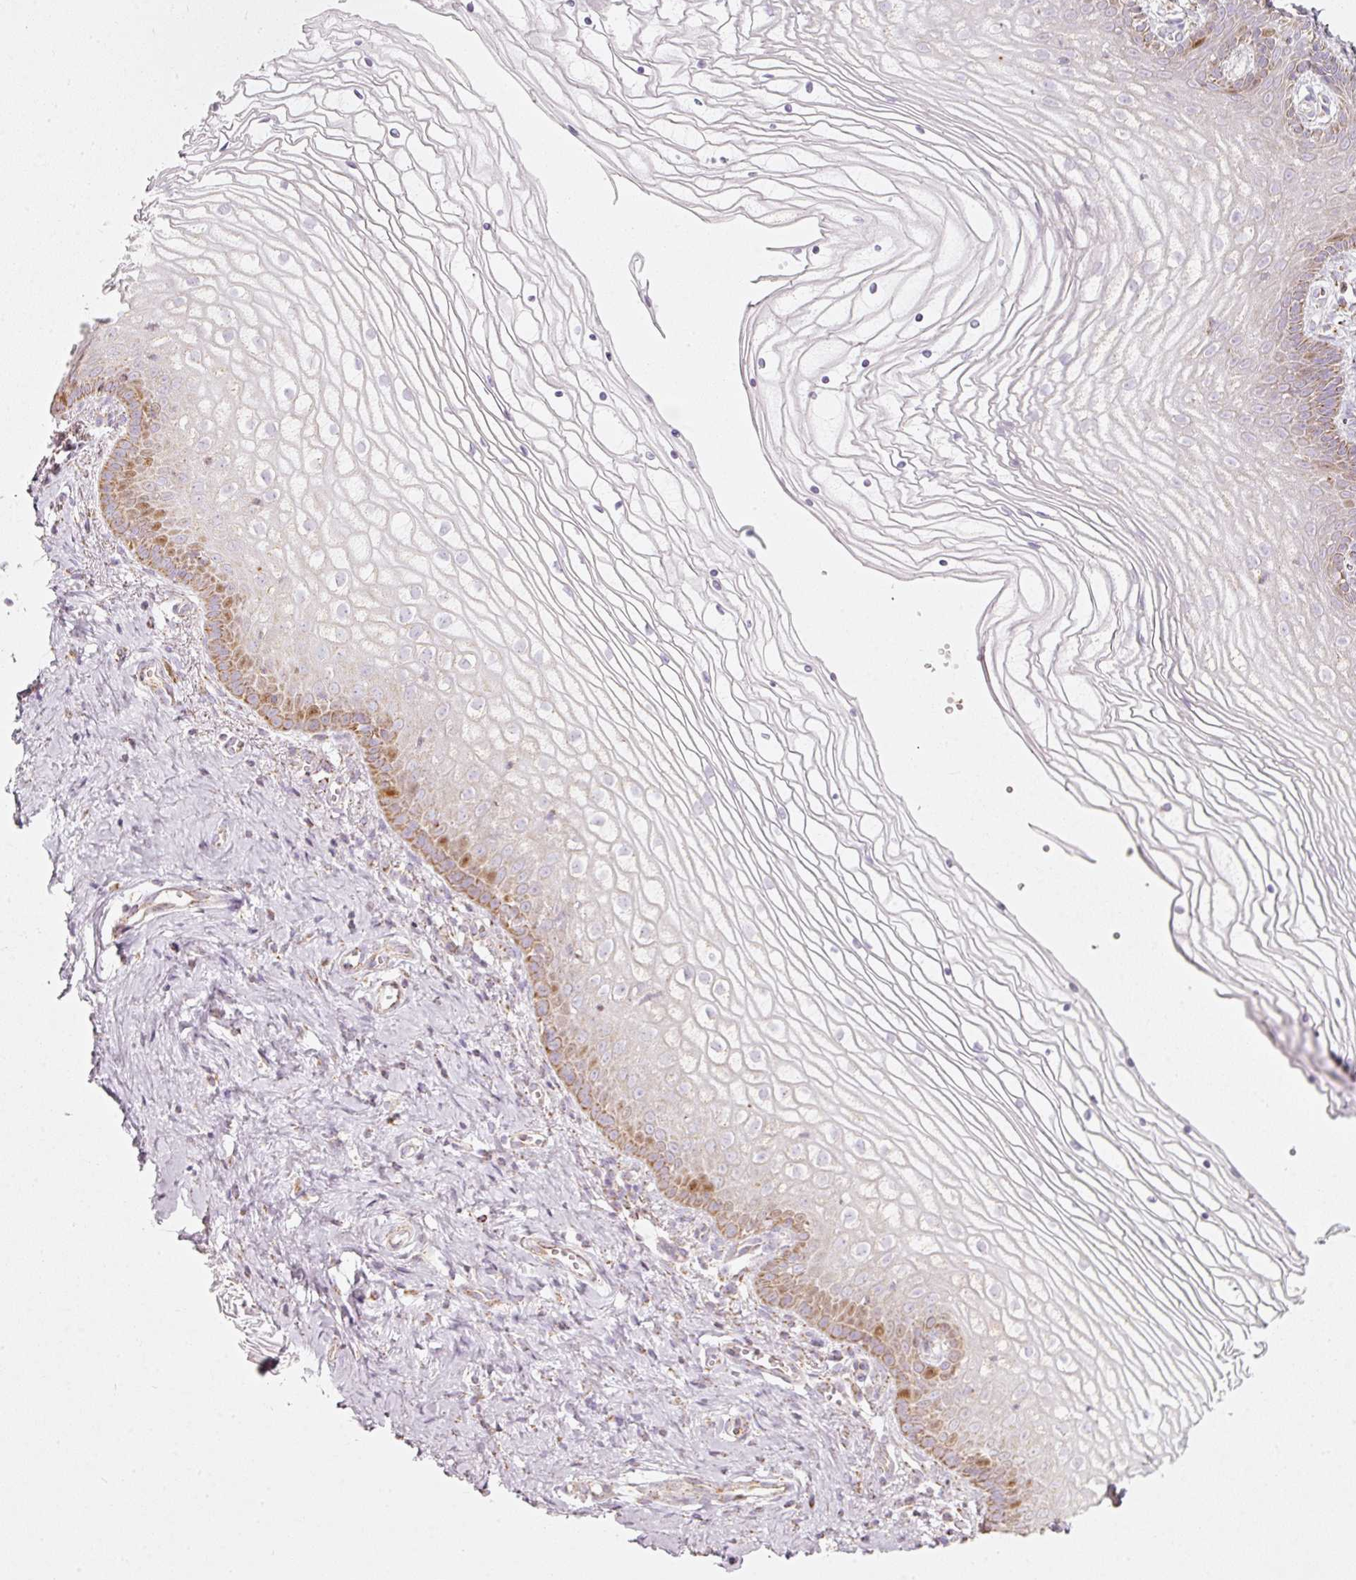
{"staining": {"intensity": "moderate", "quantity": "25%-75%", "location": "cytoplasmic/membranous,nuclear"}, "tissue": "vagina", "cell_type": "Squamous epithelial cells", "image_type": "normal", "snomed": [{"axis": "morphology", "description": "Normal tissue, NOS"}, {"axis": "topography", "description": "Vagina"}], "caption": "Moderate cytoplasmic/membranous,nuclear protein staining is present in about 25%-75% of squamous epithelial cells in vagina.", "gene": "DUT", "patient": {"sex": "female", "age": 56}}